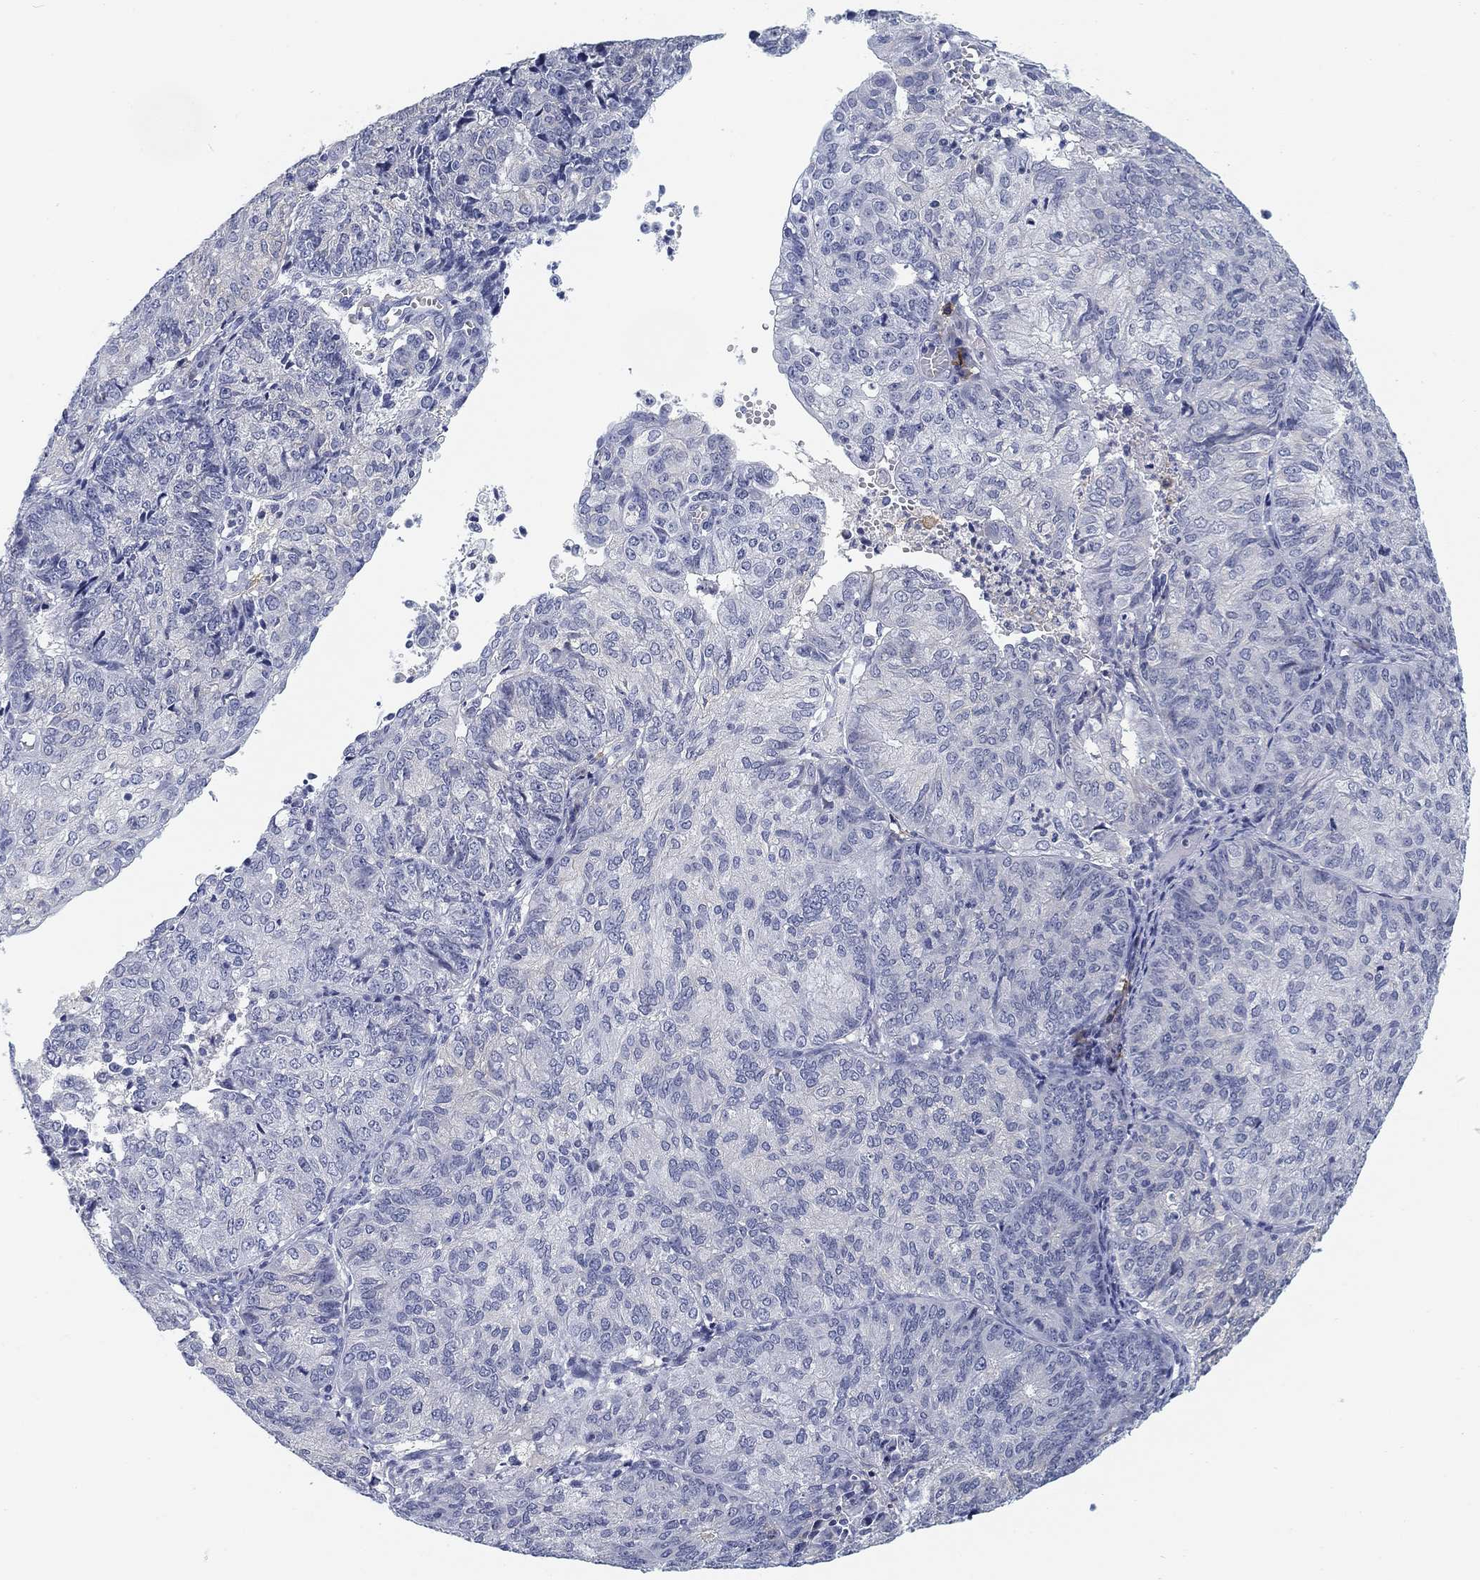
{"staining": {"intensity": "negative", "quantity": "none", "location": "none"}, "tissue": "endometrial cancer", "cell_type": "Tumor cells", "image_type": "cancer", "snomed": [{"axis": "morphology", "description": "Adenocarcinoma, NOS"}, {"axis": "topography", "description": "Endometrium"}], "caption": "Immunohistochemistry micrograph of neoplastic tissue: human adenocarcinoma (endometrial) stained with DAB exhibits no significant protein expression in tumor cells.", "gene": "SLC2A5", "patient": {"sex": "female", "age": 82}}